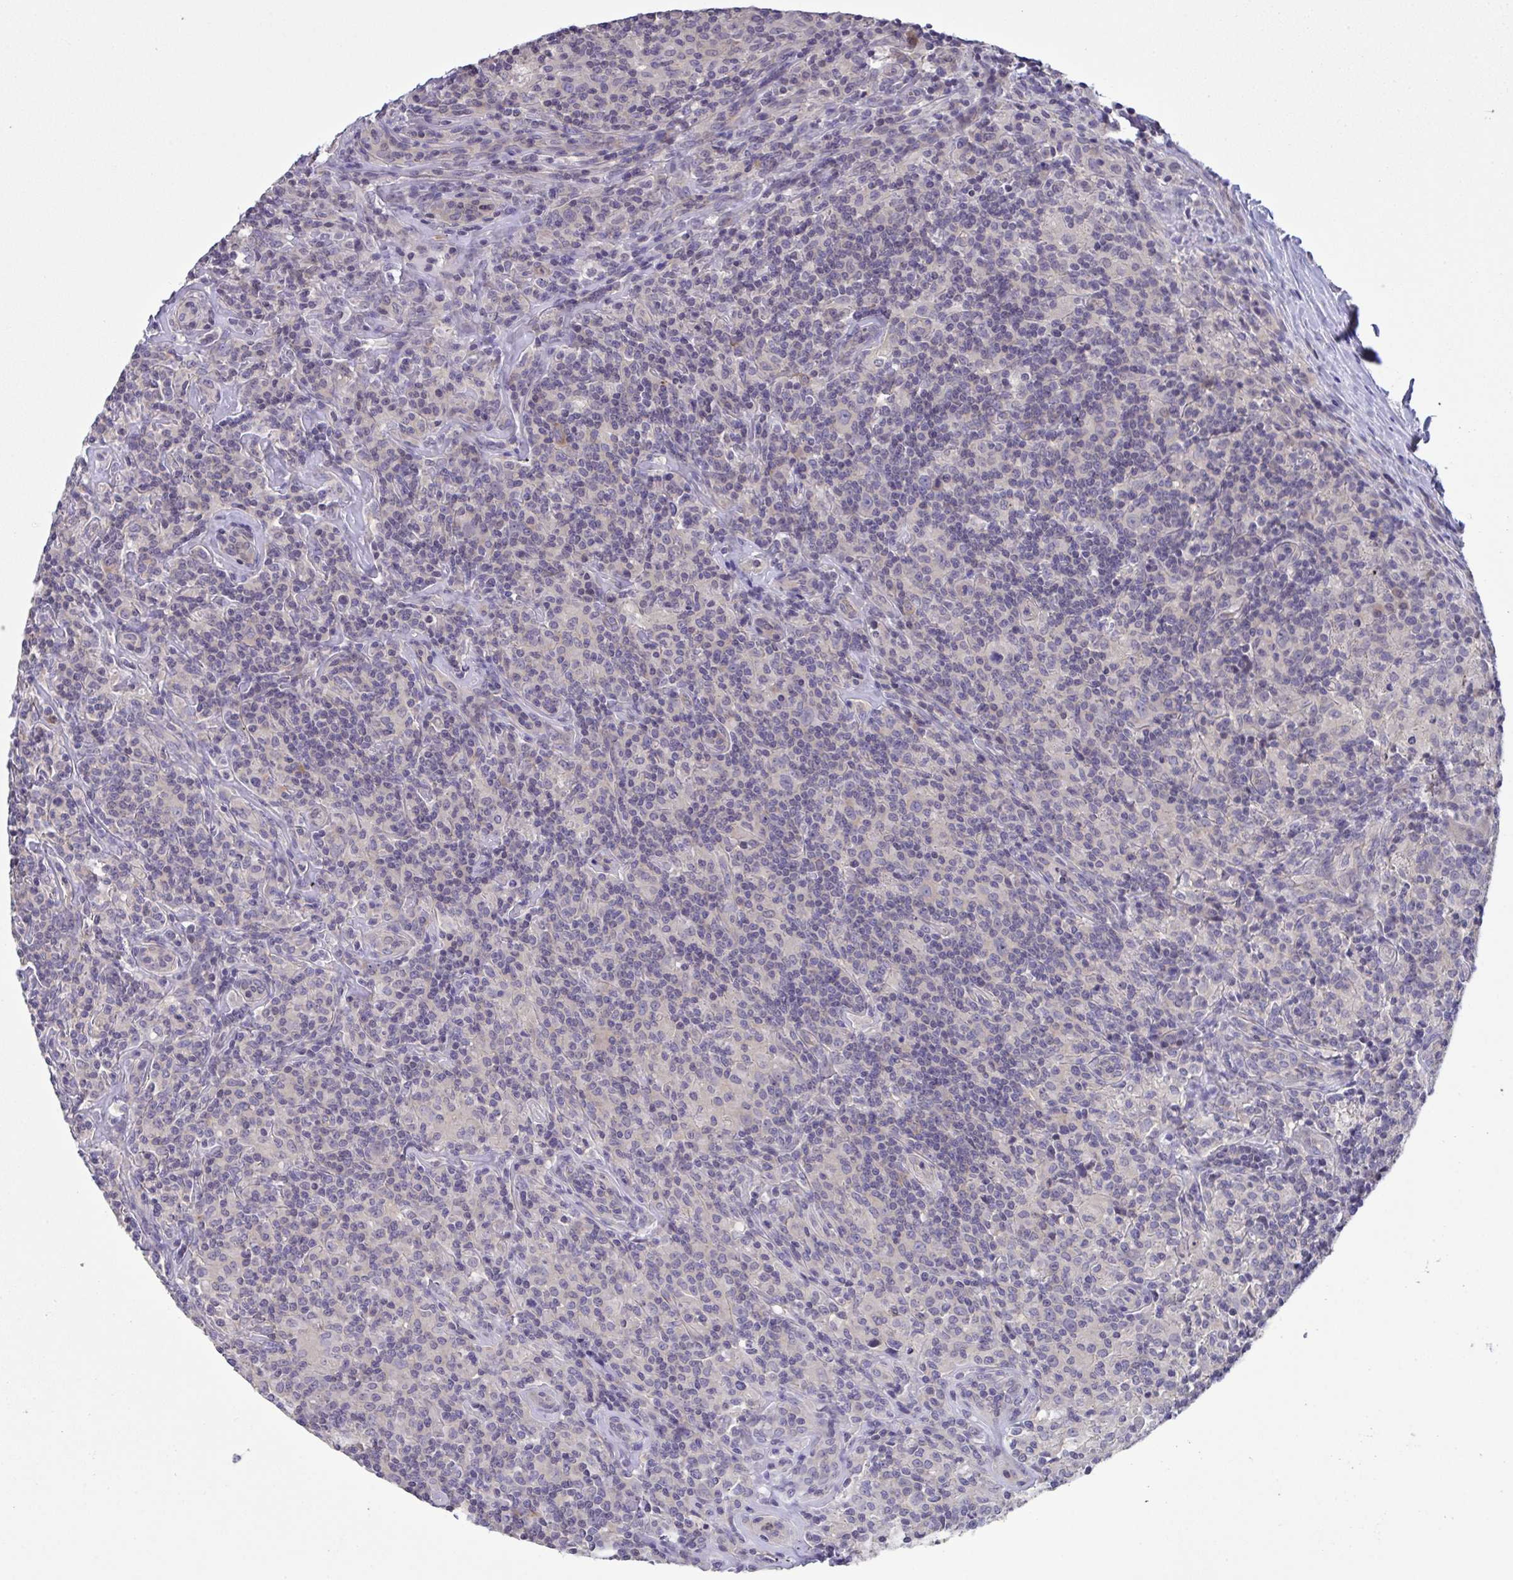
{"staining": {"intensity": "negative", "quantity": "none", "location": "none"}, "tissue": "lymphoma", "cell_type": "Tumor cells", "image_type": "cancer", "snomed": [{"axis": "morphology", "description": "Hodgkin's disease, NOS"}, {"axis": "morphology", "description": "Hodgkin's lymphoma, nodular sclerosis"}, {"axis": "topography", "description": "Lymph node"}], "caption": "An image of Hodgkin's lymphoma, nodular sclerosis stained for a protein shows no brown staining in tumor cells.", "gene": "RHOXF1", "patient": {"sex": "female", "age": 10}}